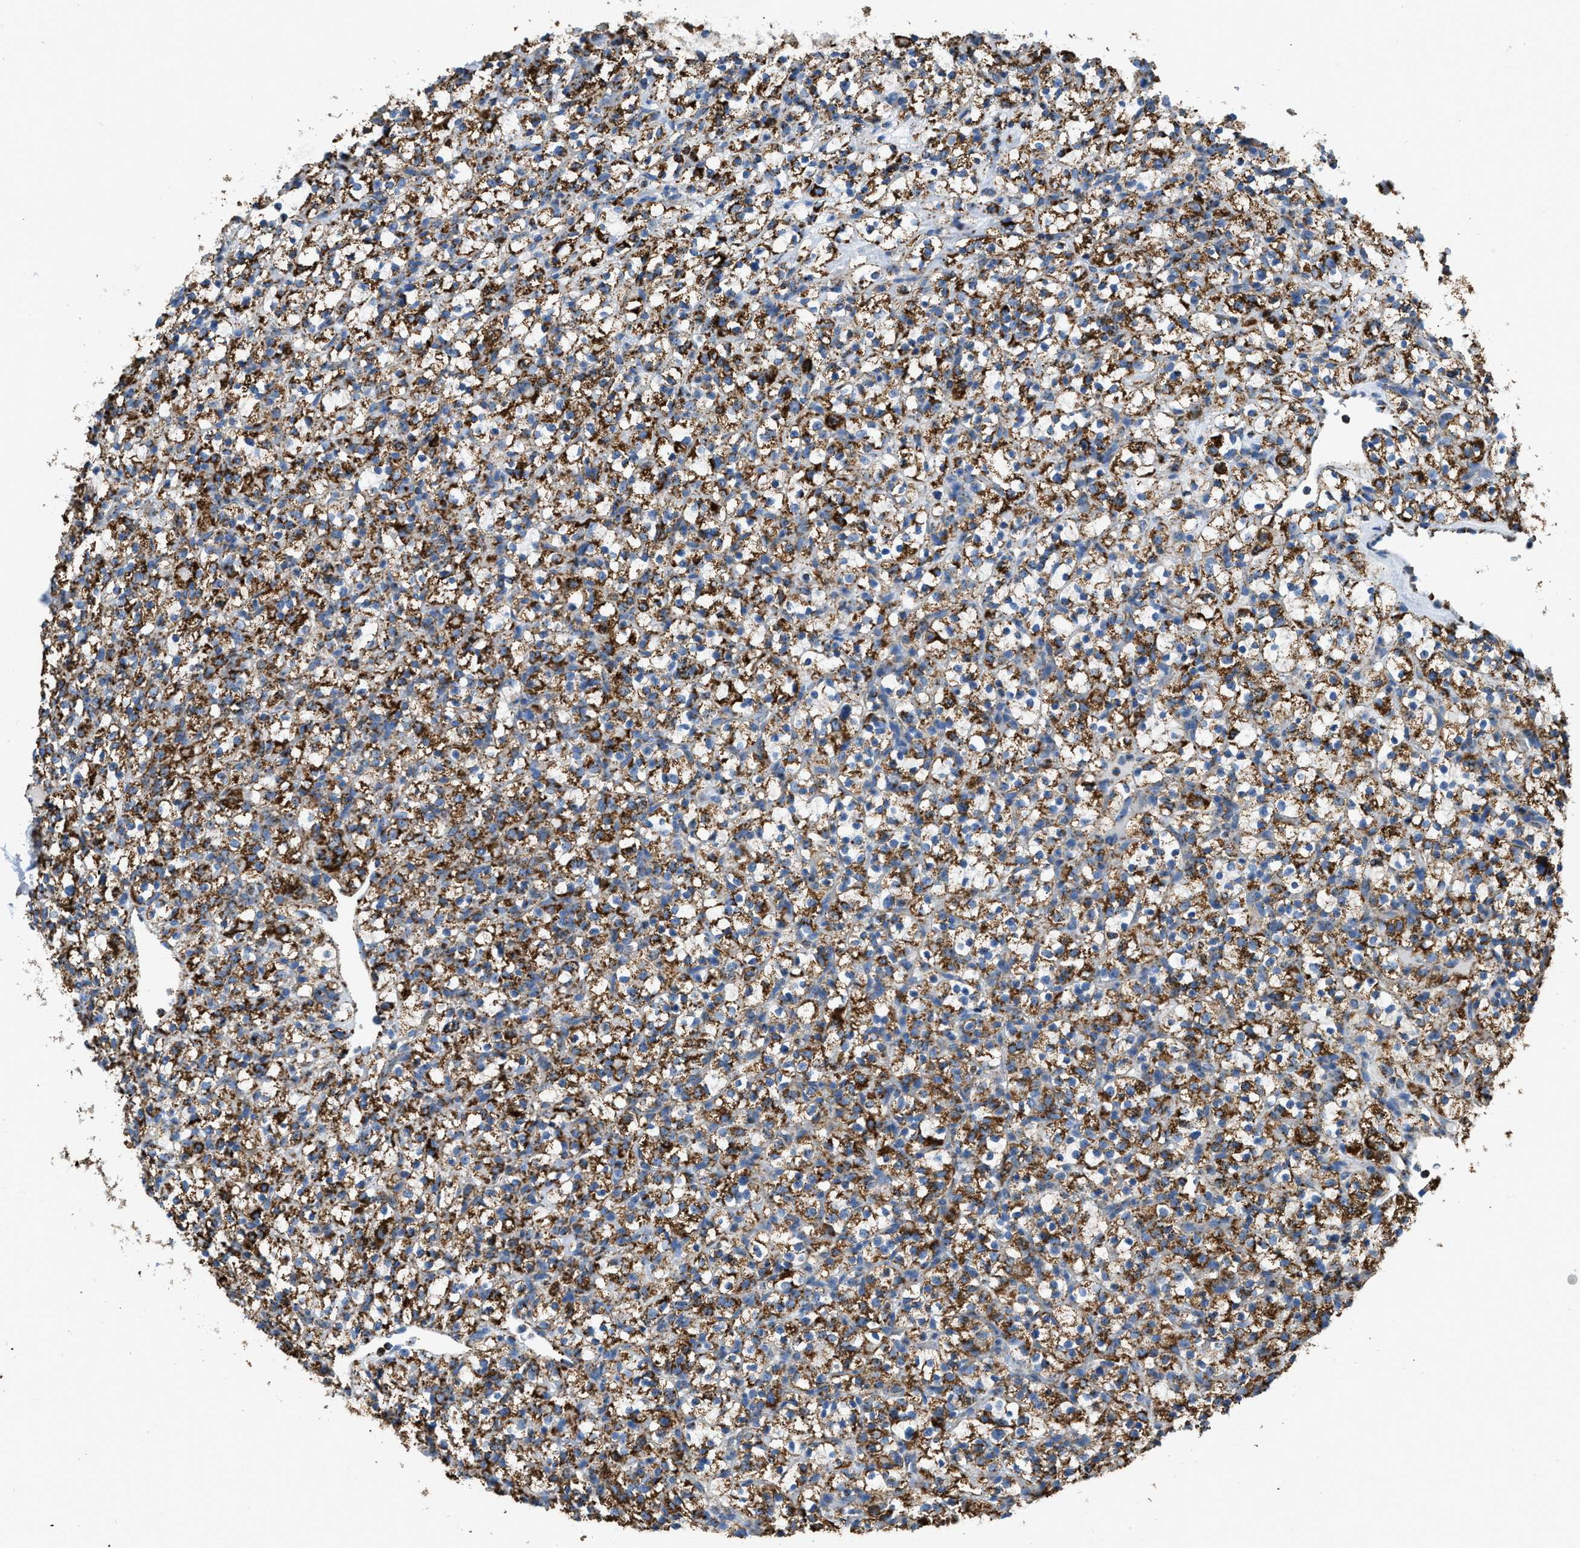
{"staining": {"intensity": "moderate", "quantity": ">75%", "location": "cytoplasmic/membranous"}, "tissue": "renal cancer", "cell_type": "Tumor cells", "image_type": "cancer", "snomed": [{"axis": "morphology", "description": "Normal tissue, NOS"}, {"axis": "morphology", "description": "Adenocarcinoma, NOS"}, {"axis": "topography", "description": "Kidney"}], "caption": "This is a photomicrograph of immunohistochemistry (IHC) staining of renal cancer (adenocarcinoma), which shows moderate positivity in the cytoplasmic/membranous of tumor cells.", "gene": "ETFB", "patient": {"sex": "female", "age": 72}}